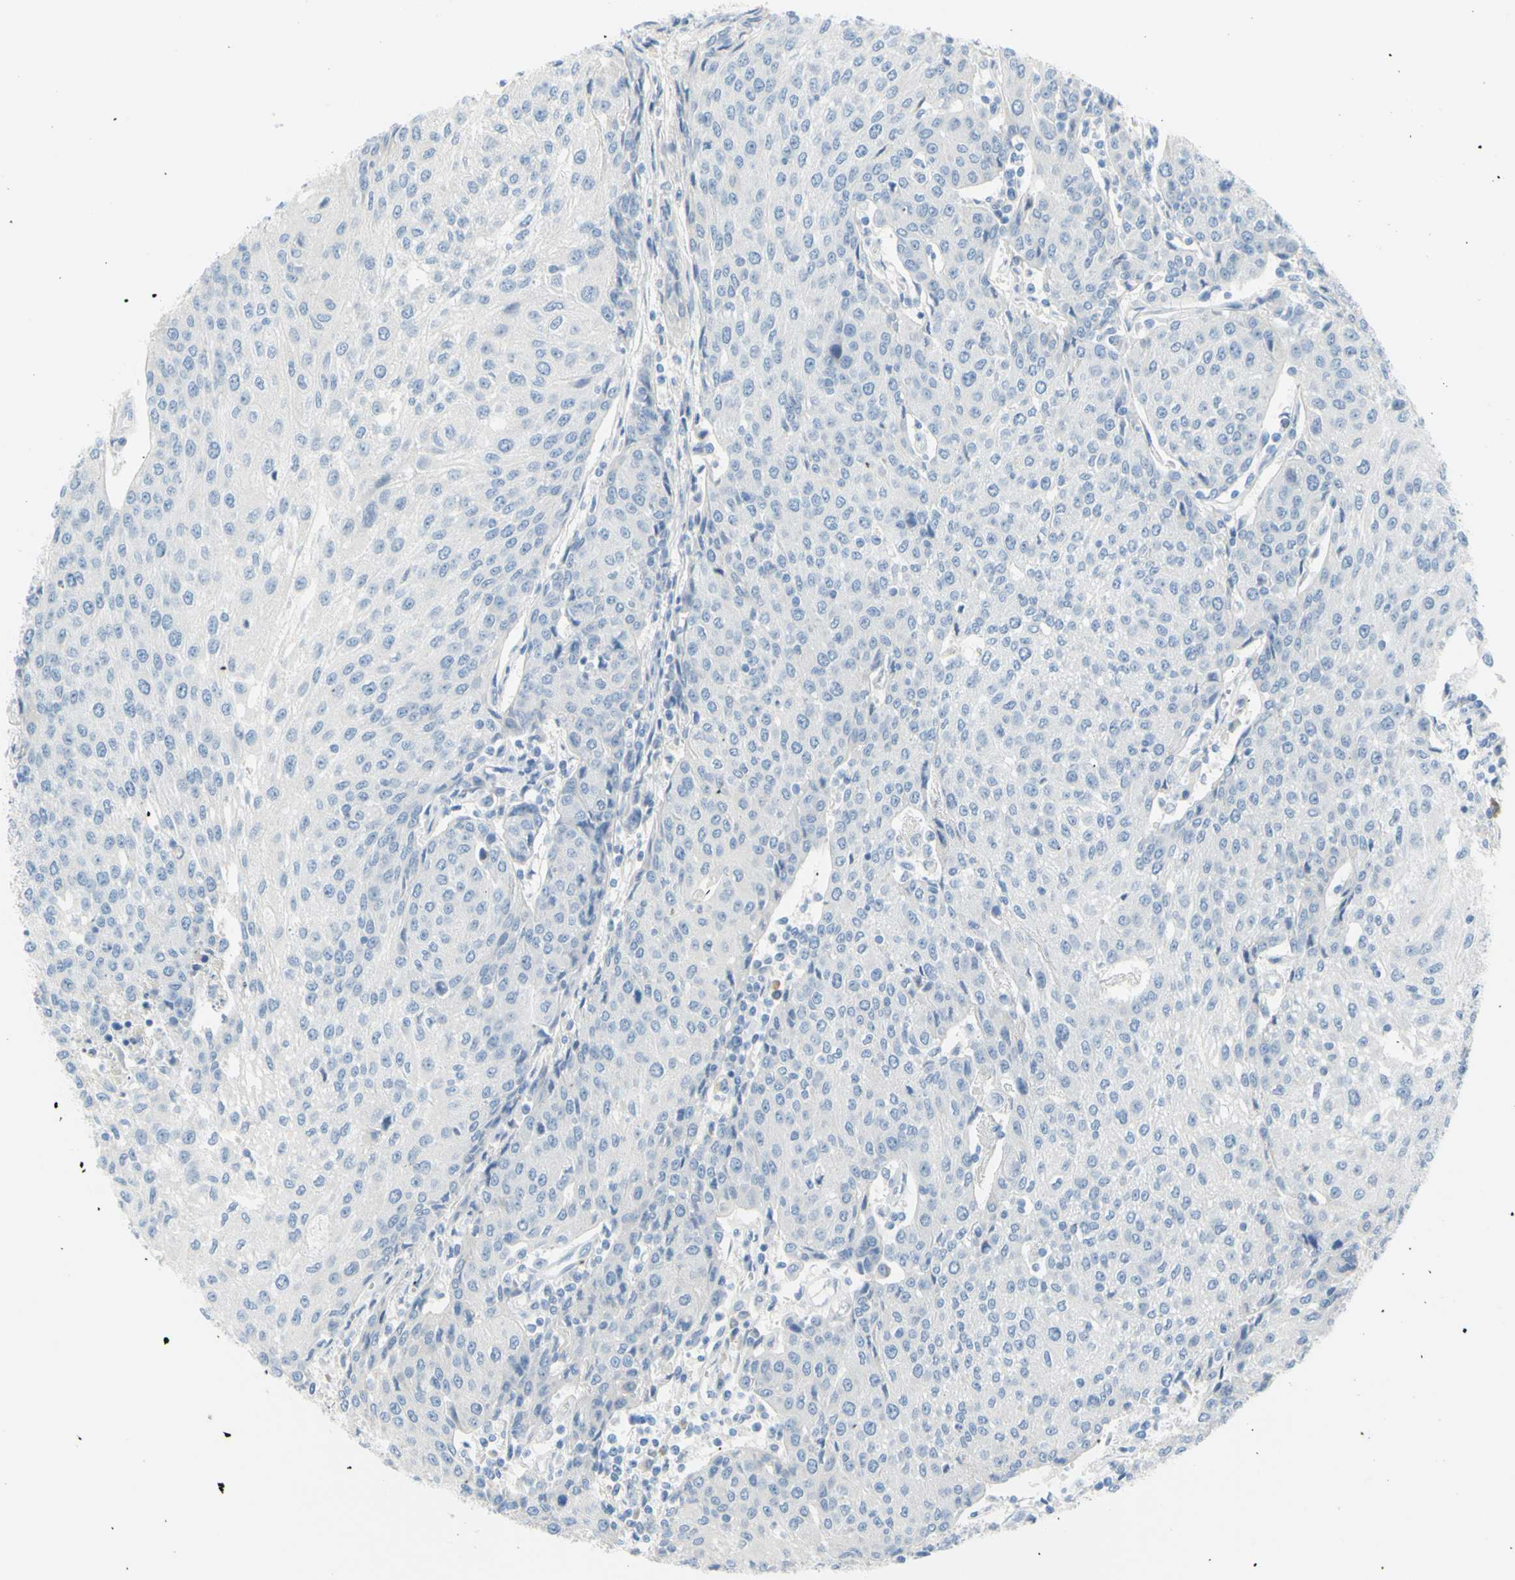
{"staining": {"intensity": "negative", "quantity": "none", "location": "none"}, "tissue": "urothelial cancer", "cell_type": "Tumor cells", "image_type": "cancer", "snomed": [{"axis": "morphology", "description": "Urothelial carcinoma, High grade"}, {"axis": "topography", "description": "Urinary bladder"}], "caption": "Immunohistochemistry of urothelial carcinoma (high-grade) demonstrates no positivity in tumor cells.", "gene": "DCT", "patient": {"sex": "female", "age": 85}}